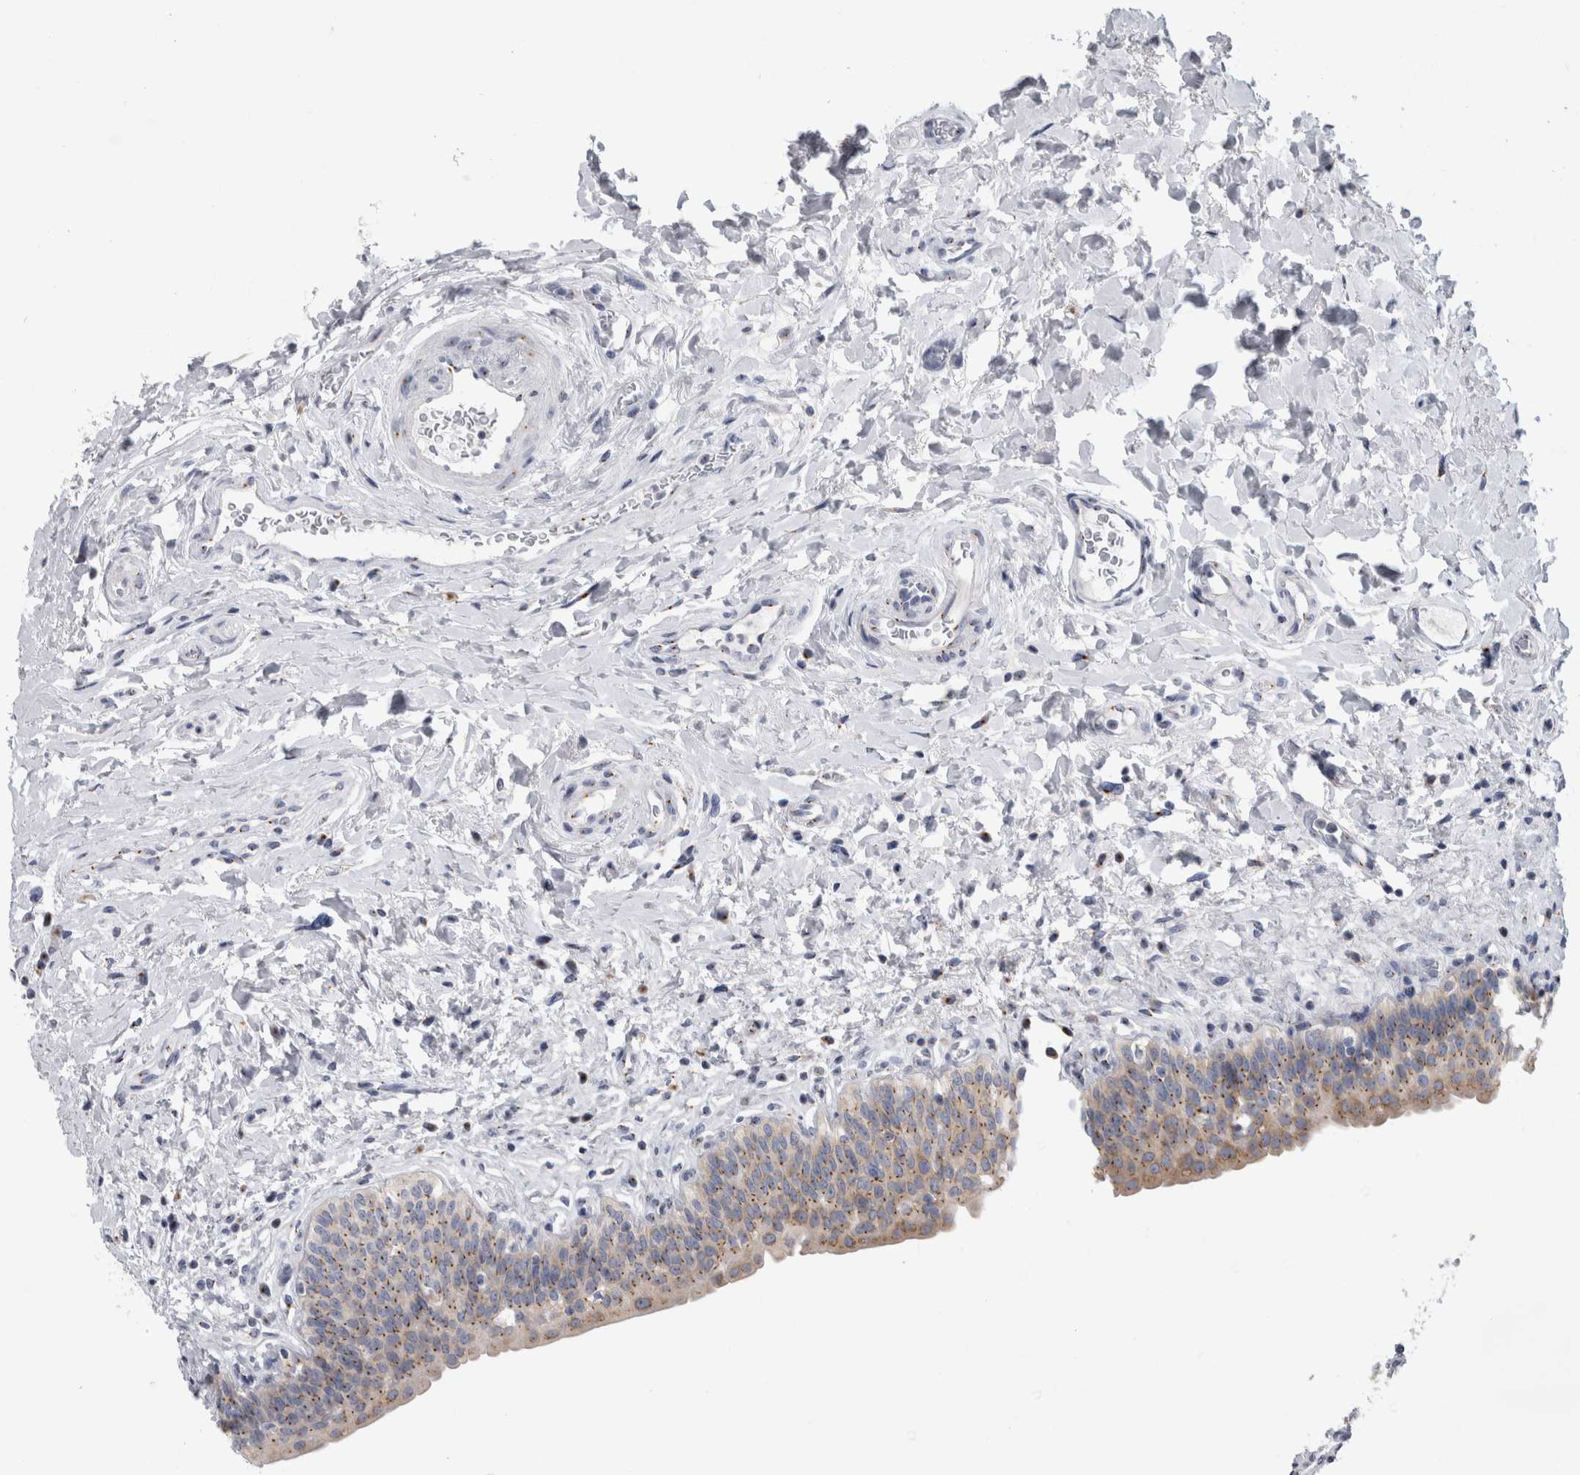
{"staining": {"intensity": "moderate", "quantity": ">75%", "location": "cytoplasmic/membranous"}, "tissue": "urinary bladder", "cell_type": "Urothelial cells", "image_type": "normal", "snomed": [{"axis": "morphology", "description": "Normal tissue, NOS"}, {"axis": "topography", "description": "Urinary bladder"}], "caption": "Urinary bladder stained with DAB (3,3'-diaminobenzidine) IHC shows medium levels of moderate cytoplasmic/membranous positivity in about >75% of urothelial cells. Using DAB (brown) and hematoxylin (blue) stains, captured at high magnification using brightfield microscopy.", "gene": "AKAP9", "patient": {"sex": "male", "age": 83}}